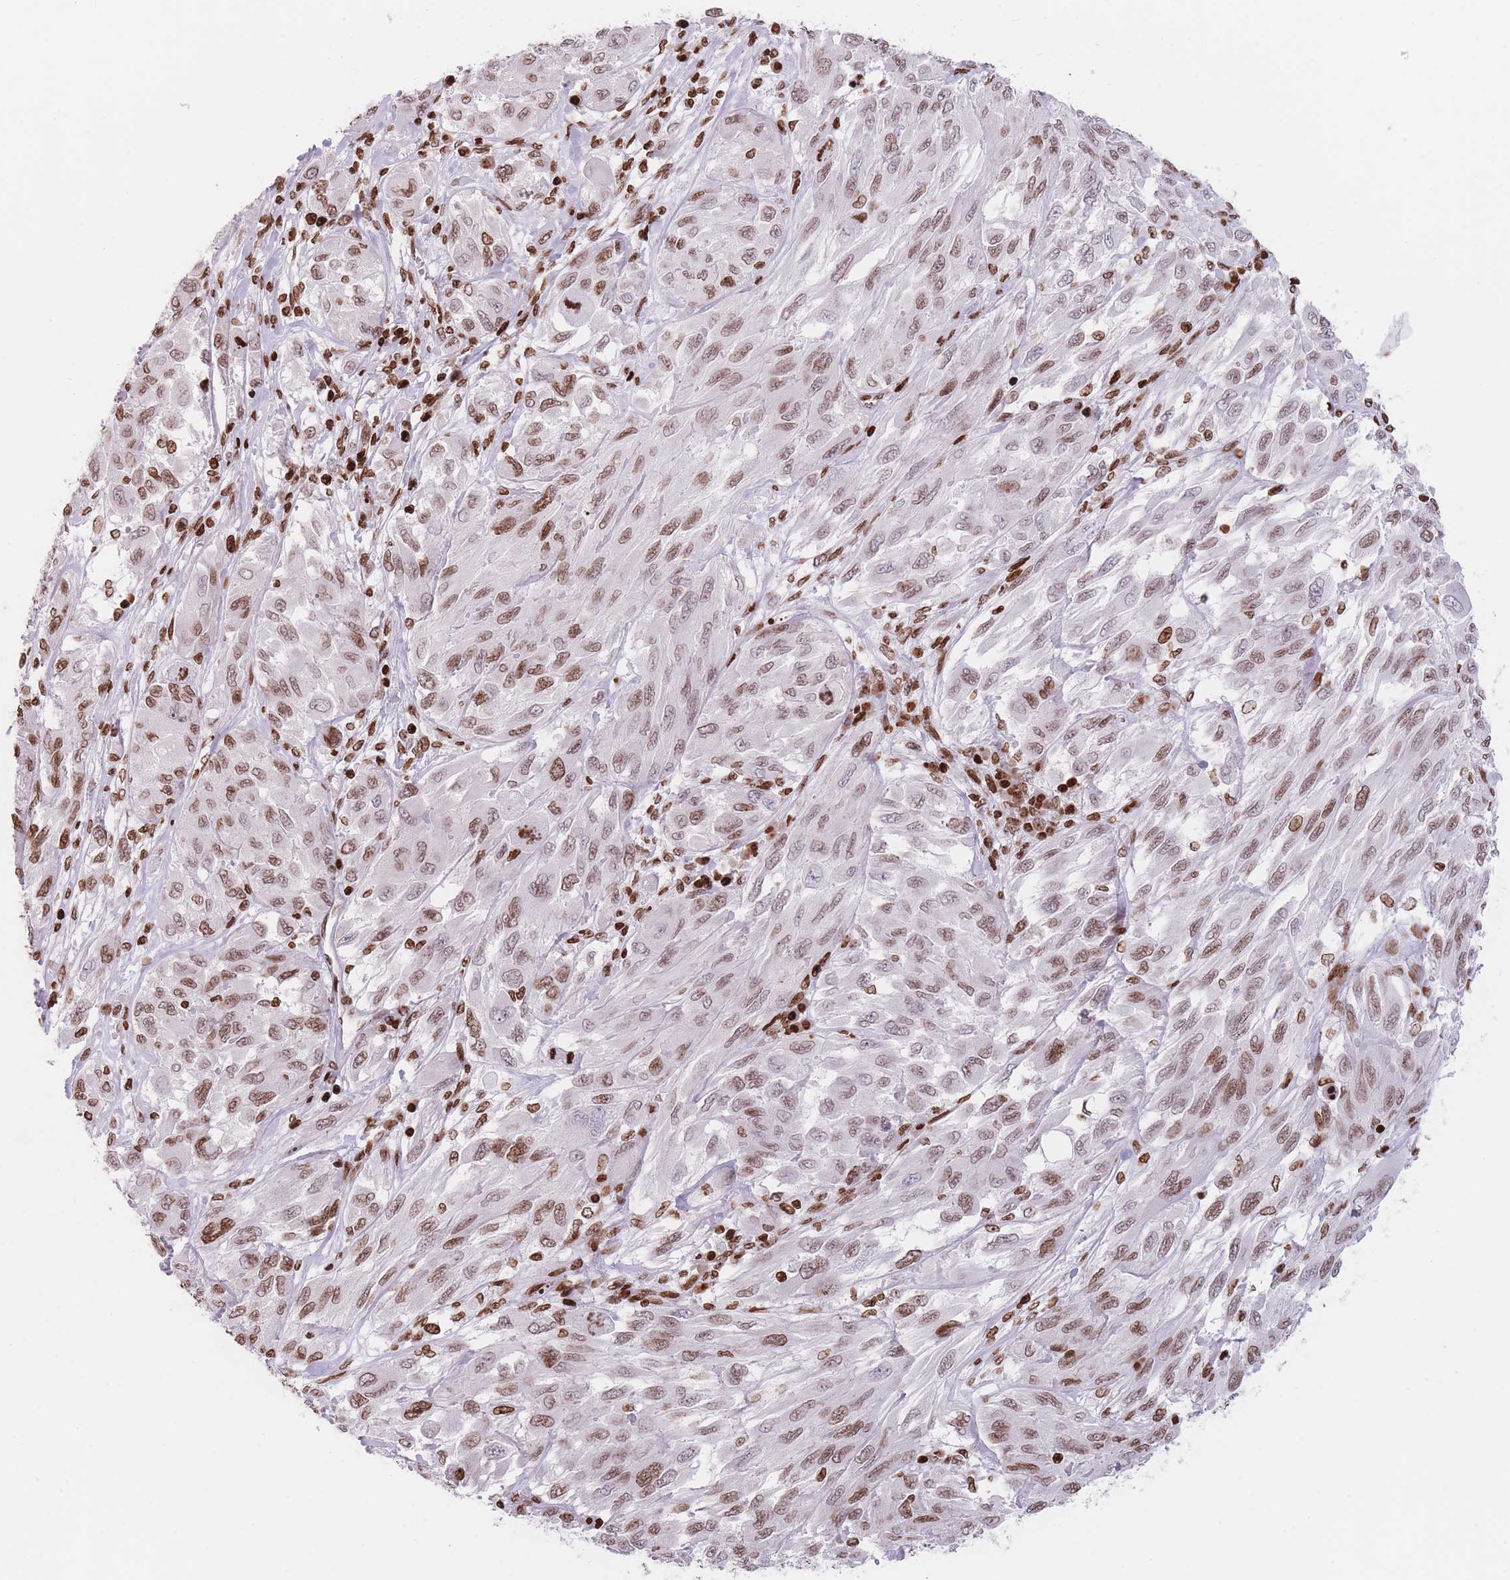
{"staining": {"intensity": "moderate", "quantity": ">75%", "location": "nuclear"}, "tissue": "melanoma", "cell_type": "Tumor cells", "image_type": "cancer", "snomed": [{"axis": "morphology", "description": "Malignant melanoma, NOS"}, {"axis": "topography", "description": "Skin"}], "caption": "Immunohistochemistry (IHC) of human malignant melanoma displays medium levels of moderate nuclear expression in approximately >75% of tumor cells.", "gene": "AK9", "patient": {"sex": "female", "age": 91}}